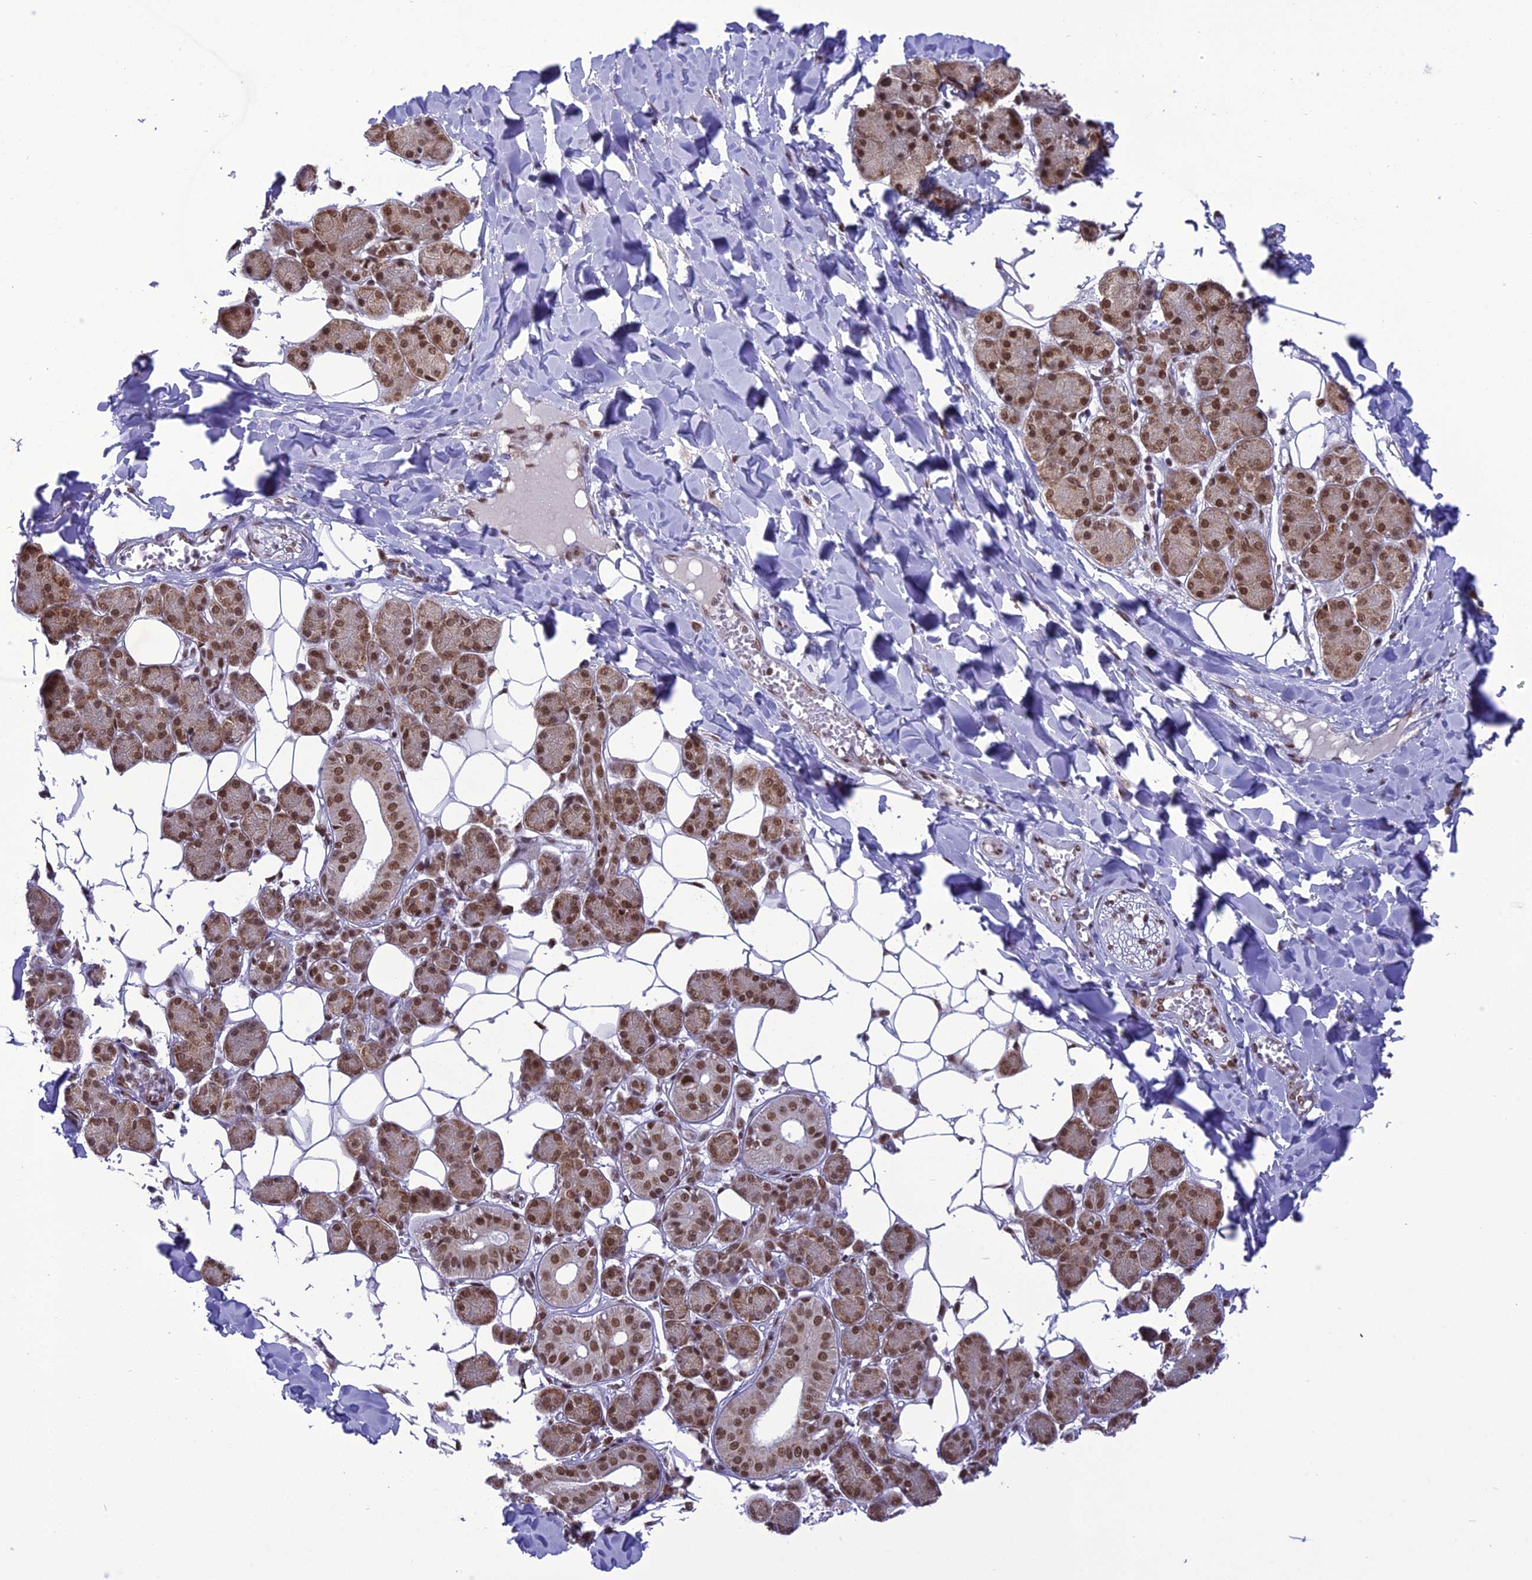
{"staining": {"intensity": "strong", "quantity": ">75%", "location": "cytoplasmic/membranous,nuclear"}, "tissue": "salivary gland", "cell_type": "Glandular cells", "image_type": "normal", "snomed": [{"axis": "morphology", "description": "Normal tissue, NOS"}, {"axis": "topography", "description": "Salivary gland"}], "caption": "This histopathology image exhibits immunohistochemistry (IHC) staining of unremarkable salivary gland, with high strong cytoplasmic/membranous,nuclear positivity in about >75% of glandular cells.", "gene": "DDX1", "patient": {"sex": "female", "age": 33}}